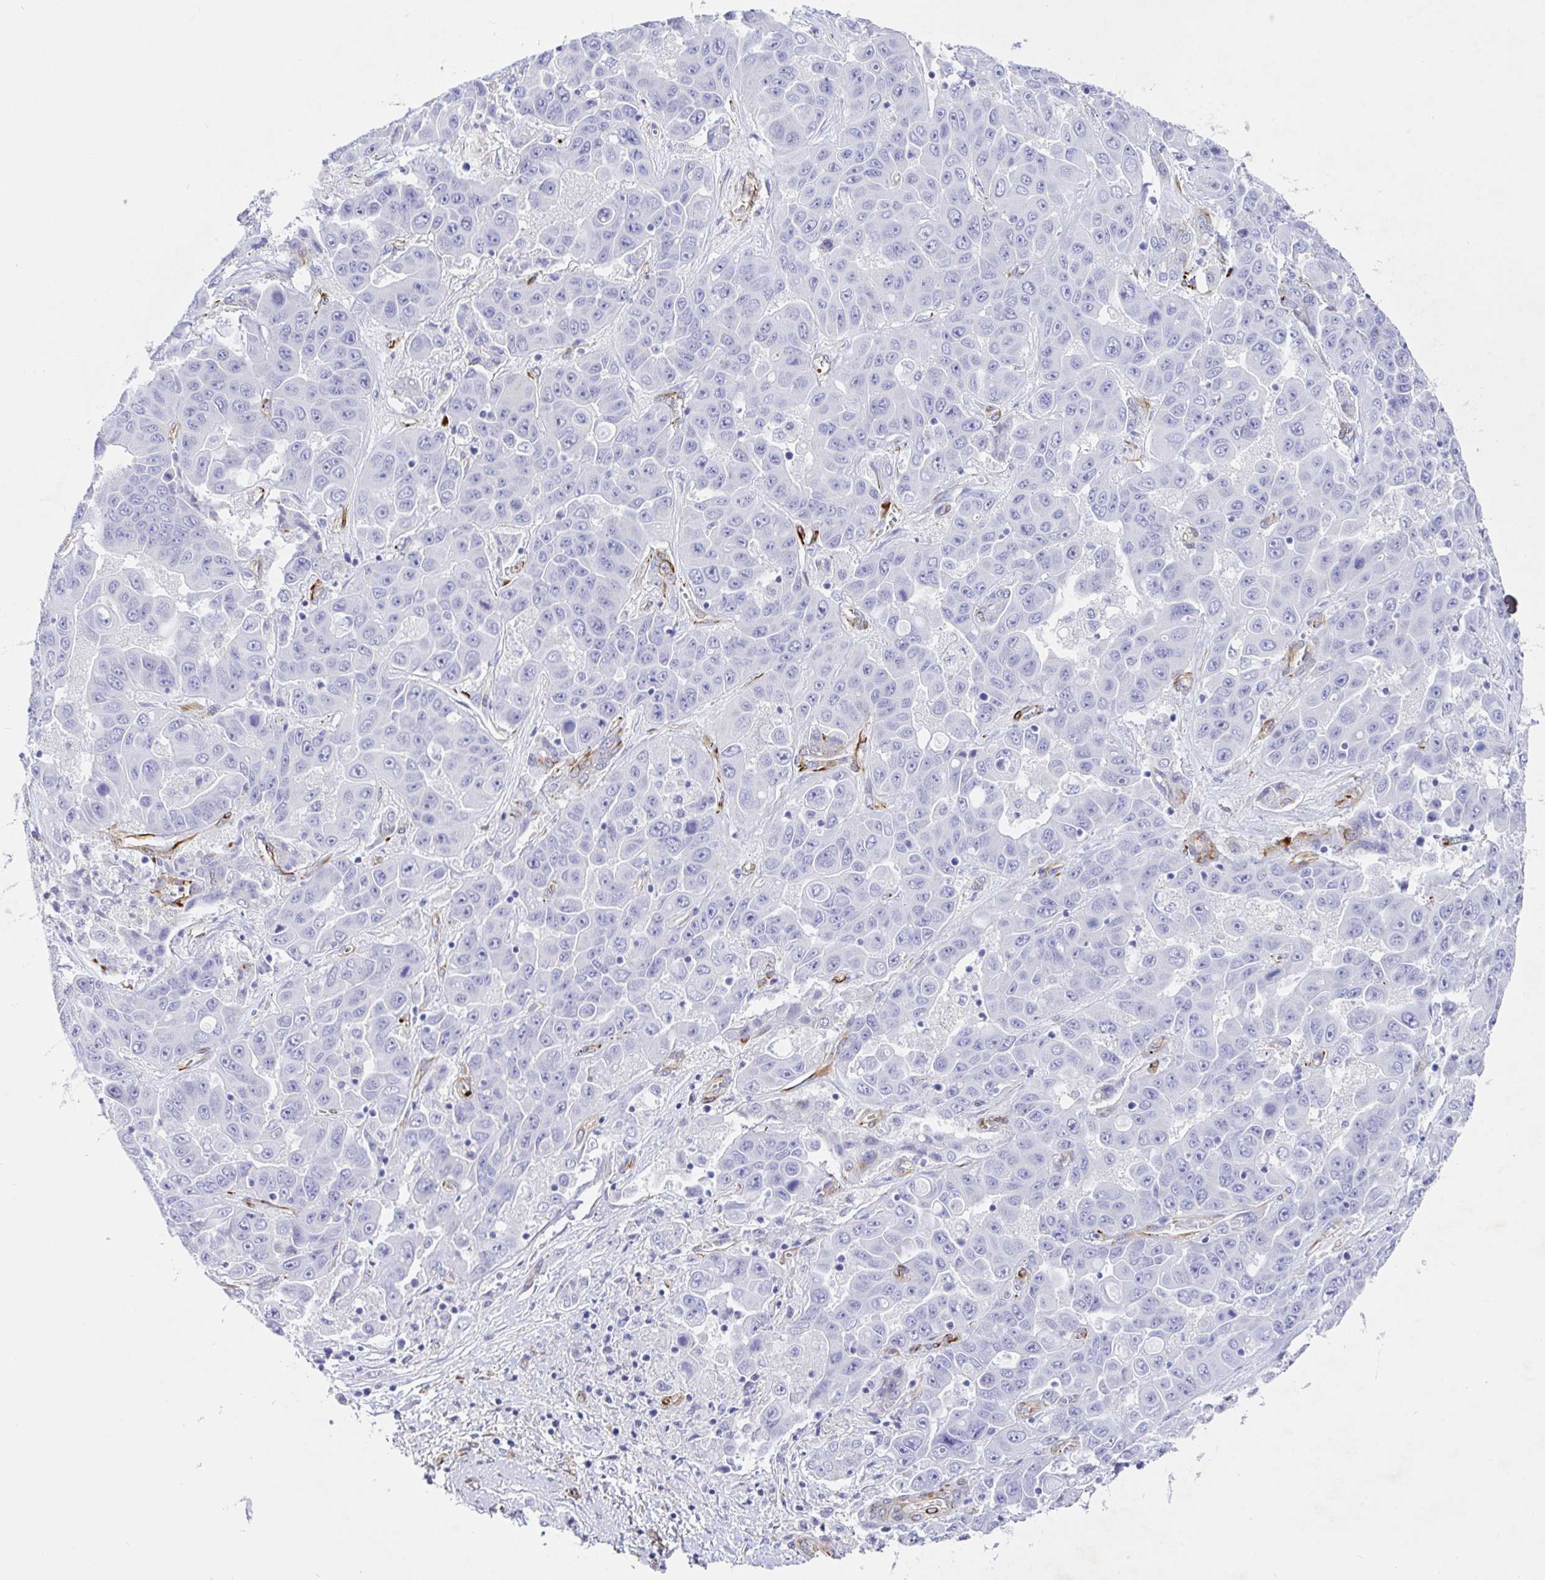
{"staining": {"intensity": "negative", "quantity": "none", "location": "none"}, "tissue": "liver cancer", "cell_type": "Tumor cells", "image_type": "cancer", "snomed": [{"axis": "morphology", "description": "Cholangiocarcinoma"}, {"axis": "topography", "description": "Liver"}], "caption": "Immunohistochemistry of human liver cancer (cholangiocarcinoma) shows no staining in tumor cells. The staining is performed using DAB brown chromogen with nuclei counter-stained in using hematoxylin.", "gene": "DOCK1", "patient": {"sex": "female", "age": 52}}